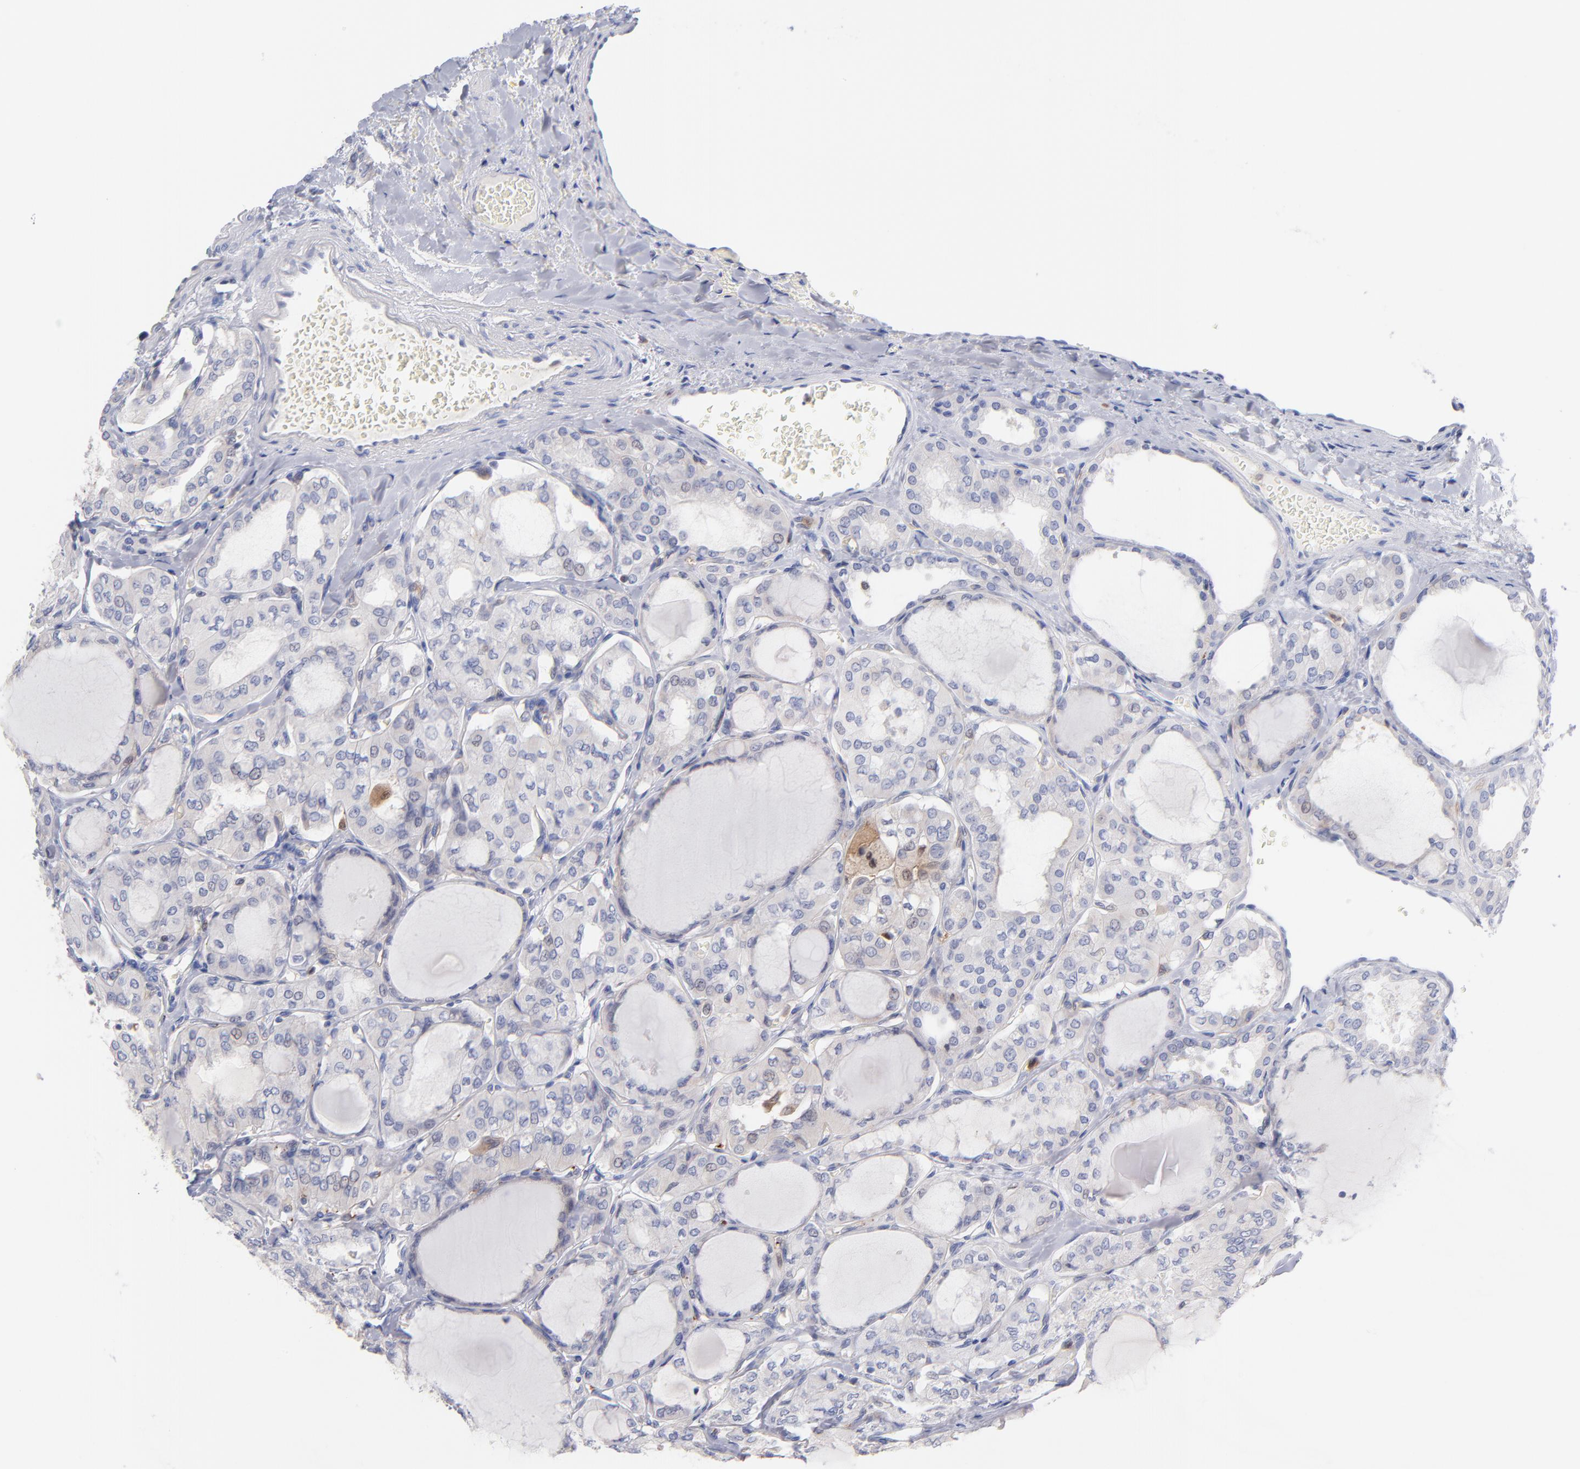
{"staining": {"intensity": "weak", "quantity": "<25%", "location": "cytoplasmic/membranous"}, "tissue": "thyroid cancer", "cell_type": "Tumor cells", "image_type": "cancer", "snomed": [{"axis": "morphology", "description": "Papillary adenocarcinoma, NOS"}, {"axis": "topography", "description": "Thyroid gland"}], "caption": "The immunohistochemistry (IHC) photomicrograph has no significant positivity in tumor cells of thyroid papillary adenocarcinoma tissue.", "gene": "BID", "patient": {"sex": "male", "age": 20}}